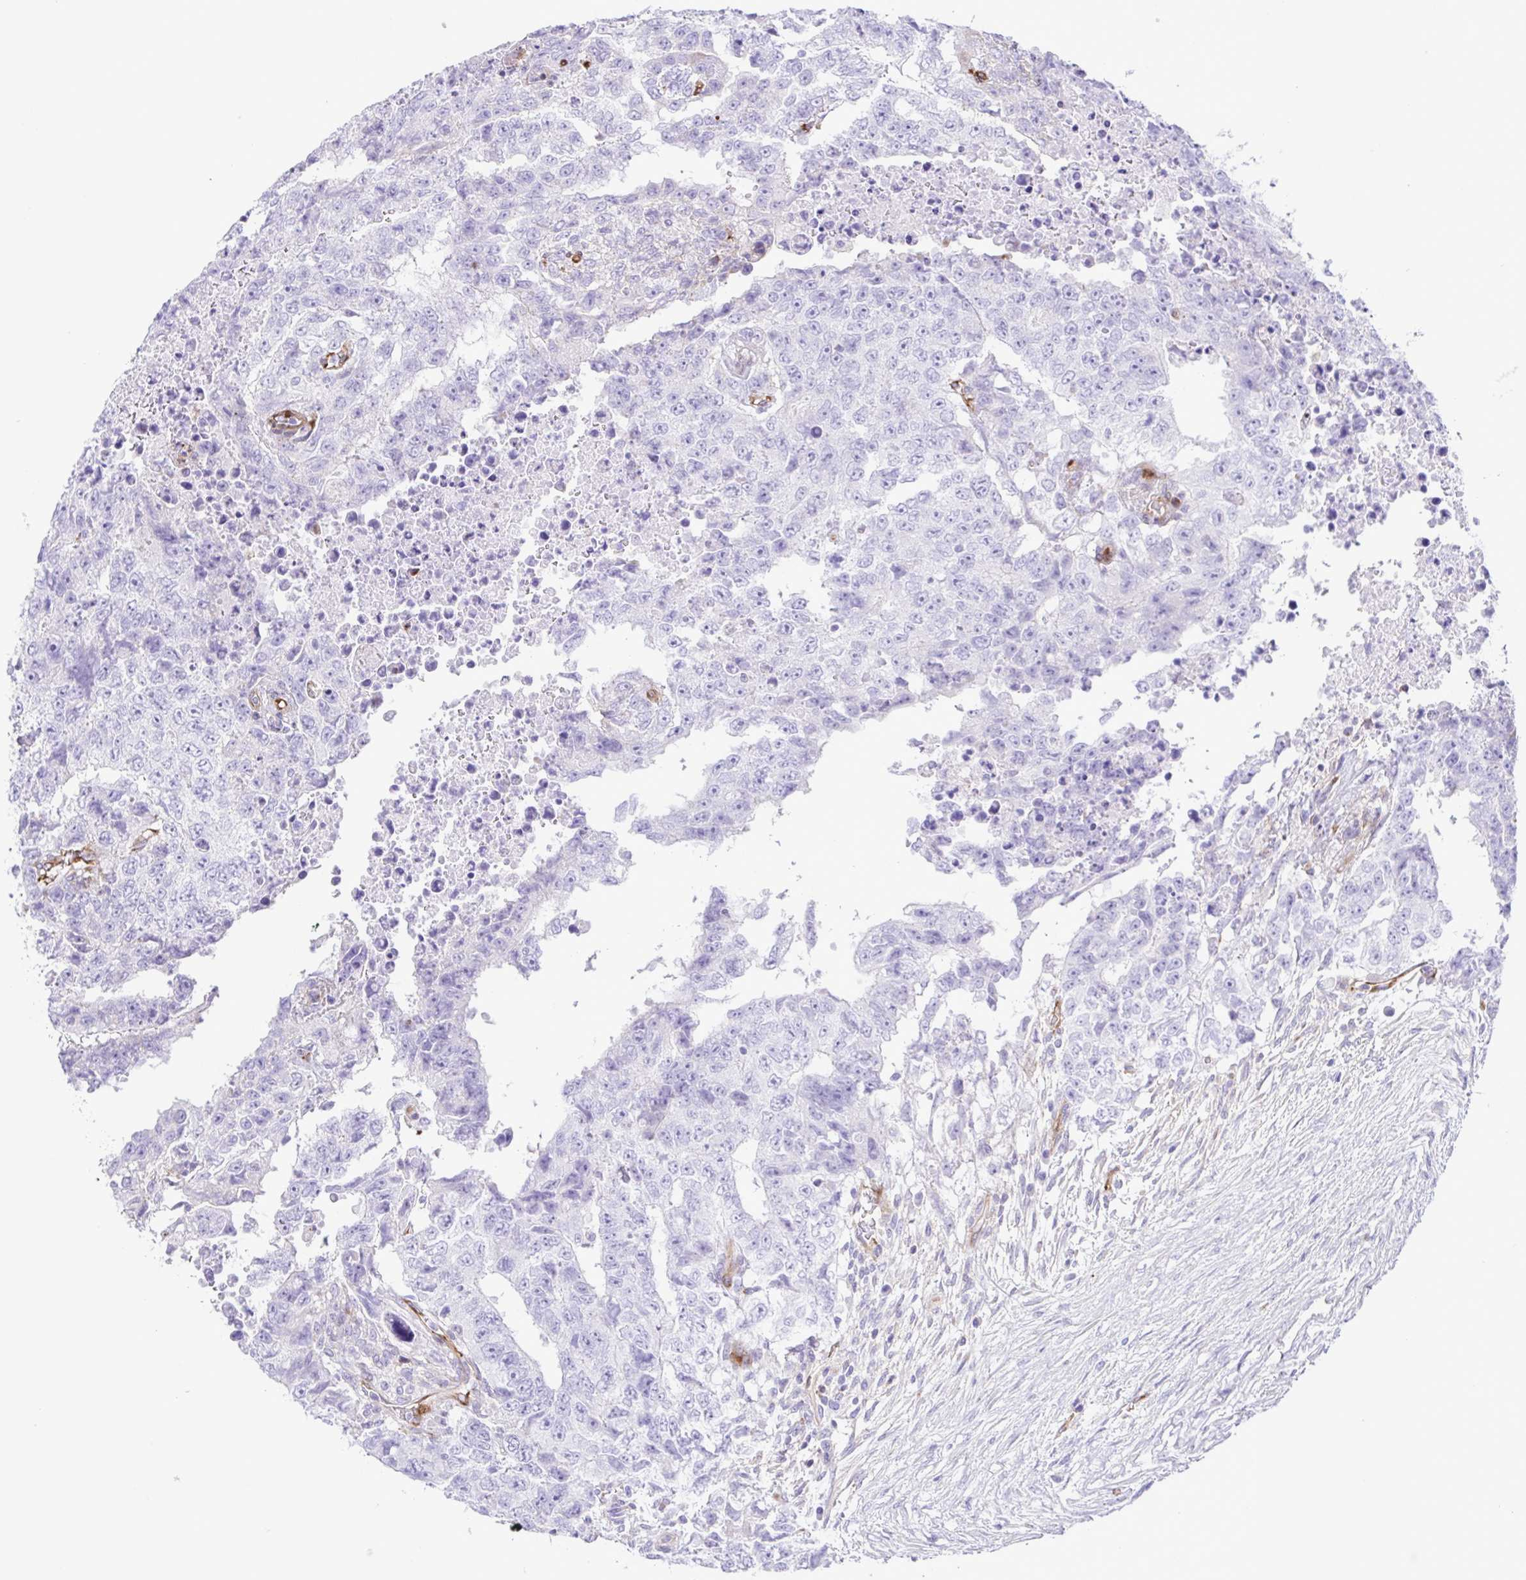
{"staining": {"intensity": "negative", "quantity": "none", "location": "none"}, "tissue": "testis cancer", "cell_type": "Tumor cells", "image_type": "cancer", "snomed": [{"axis": "morphology", "description": "Carcinoma, Embryonal, NOS"}, {"axis": "topography", "description": "Testis"}], "caption": "Tumor cells are negative for brown protein staining in embryonal carcinoma (testis).", "gene": "FLT1", "patient": {"sex": "male", "age": 24}}